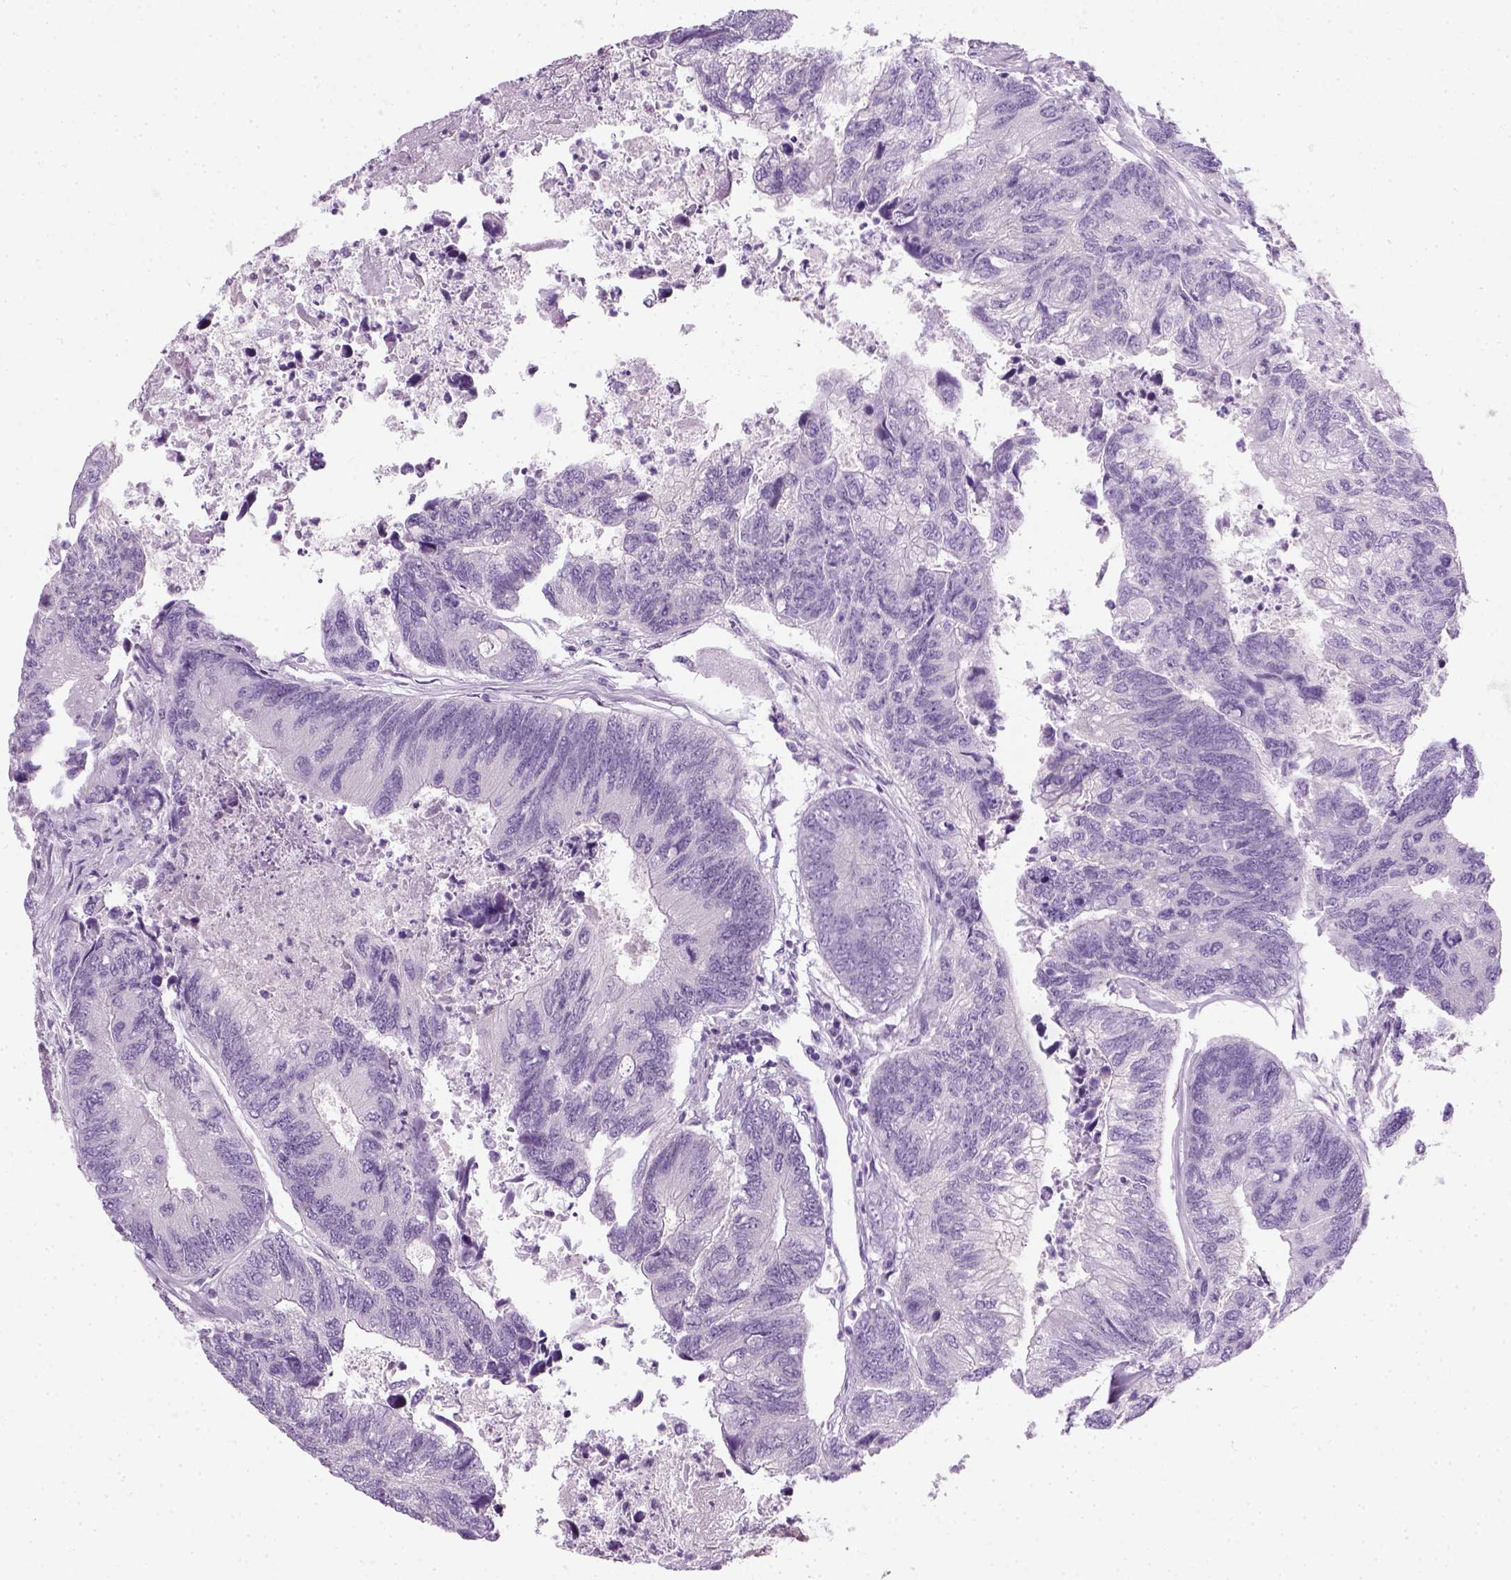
{"staining": {"intensity": "negative", "quantity": "none", "location": "none"}, "tissue": "colorectal cancer", "cell_type": "Tumor cells", "image_type": "cancer", "snomed": [{"axis": "morphology", "description": "Adenocarcinoma, NOS"}, {"axis": "topography", "description": "Colon"}], "caption": "Adenocarcinoma (colorectal) was stained to show a protein in brown. There is no significant positivity in tumor cells. (Immunohistochemistry (ihc), brightfield microscopy, high magnification).", "gene": "SLC12A5", "patient": {"sex": "female", "age": 67}}